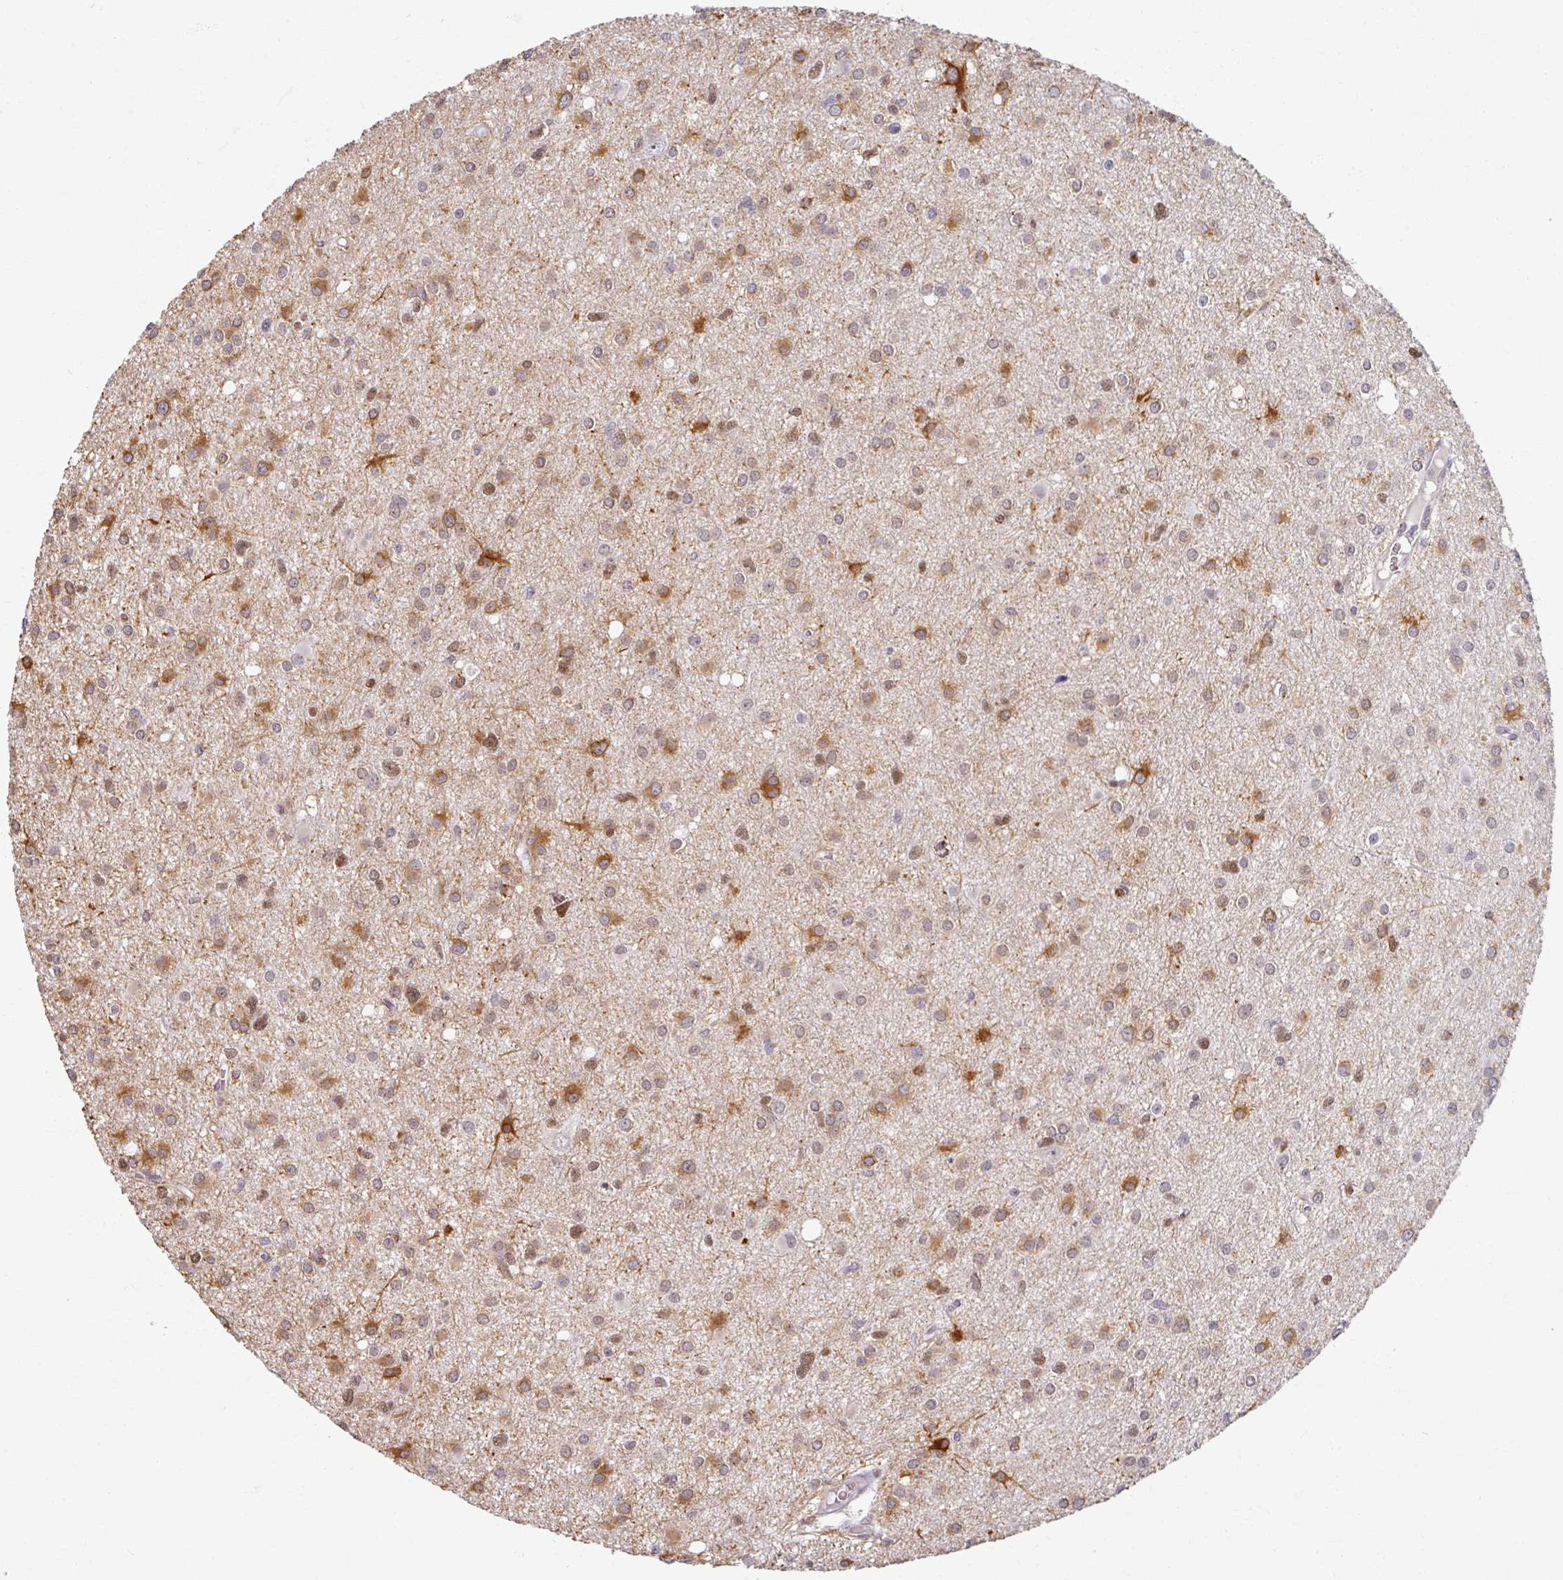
{"staining": {"intensity": "moderate", "quantity": "25%-75%", "location": "cytoplasmic/membranous"}, "tissue": "glioma", "cell_type": "Tumor cells", "image_type": "cancer", "snomed": [{"axis": "morphology", "description": "Glioma, malignant, High grade"}, {"axis": "topography", "description": "Brain"}], "caption": "A brown stain shows moderate cytoplasmic/membranous positivity of a protein in human malignant glioma (high-grade) tumor cells.", "gene": "RIPOR3", "patient": {"sex": "male", "age": 23}}